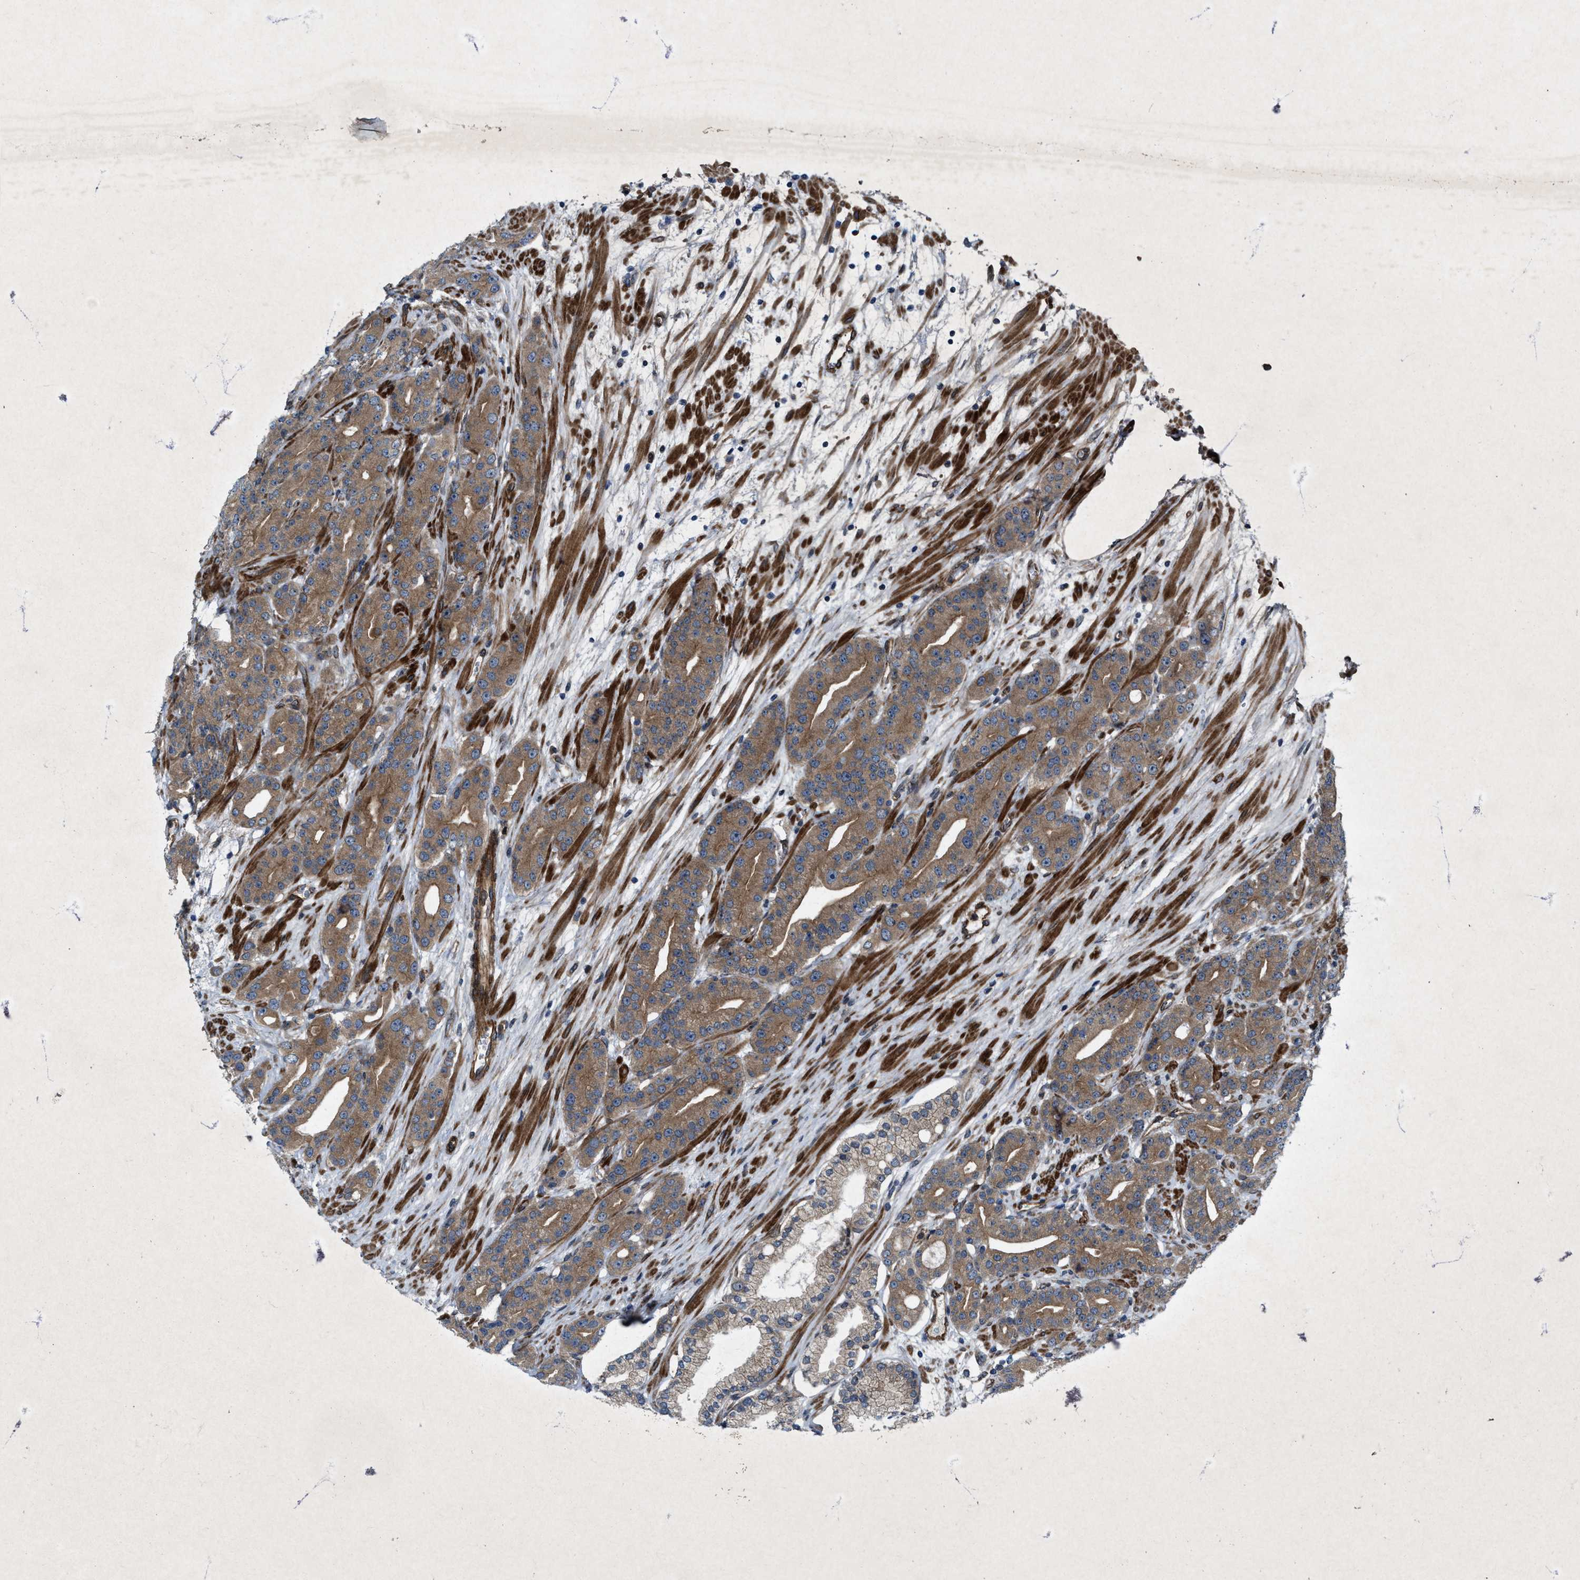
{"staining": {"intensity": "moderate", "quantity": ">75%", "location": "cytoplasmic/membranous"}, "tissue": "prostate cancer", "cell_type": "Tumor cells", "image_type": "cancer", "snomed": [{"axis": "morphology", "description": "Adenocarcinoma, High grade"}, {"axis": "topography", "description": "Prostate"}], "caption": "Immunohistochemical staining of human prostate cancer demonstrates medium levels of moderate cytoplasmic/membranous protein expression in approximately >75% of tumor cells. The staining was performed using DAB to visualize the protein expression in brown, while the nuclei were stained in blue with hematoxylin (Magnification: 20x).", "gene": "URGCP", "patient": {"sex": "male", "age": 71}}